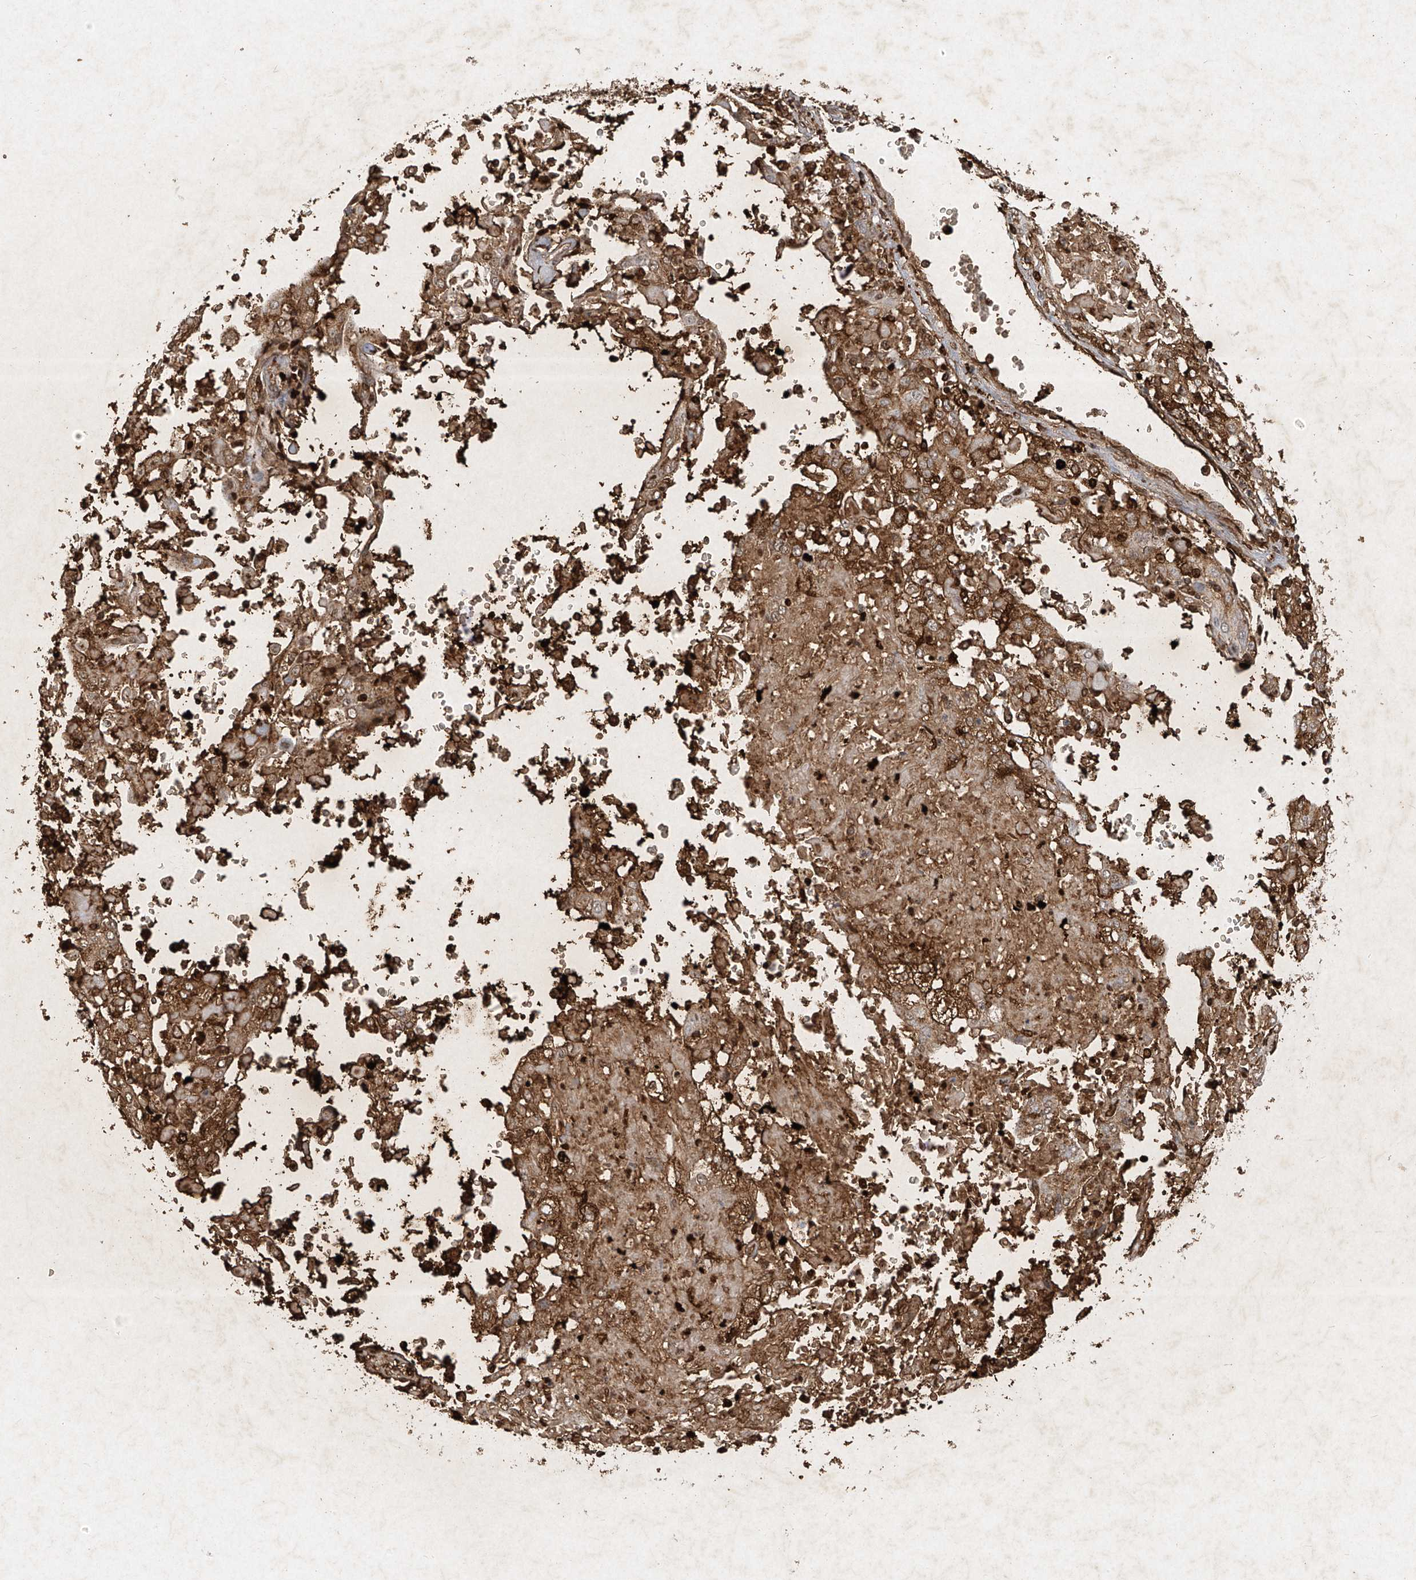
{"staining": {"intensity": "moderate", "quantity": ">75%", "location": "cytoplasmic/membranous,nuclear"}, "tissue": "cervical cancer", "cell_type": "Tumor cells", "image_type": "cancer", "snomed": [{"axis": "morphology", "description": "Squamous cell carcinoma, NOS"}, {"axis": "topography", "description": "Cervix"}], "caption": "Immunohistochemical staining of cervical cancer (squamous cell carcinoma) displays medium levels of moderate cytoplasmic/membranous and nuclear expression in approximately >75% of tumor cells. The staining was performed using DAB to visualize the protein expression in brown, while the nuclei were stained in blue with hematoxylin (Magnification: 20x).", "gene": "ATRIP", "patient": {"sex": "female", "age": 39}}